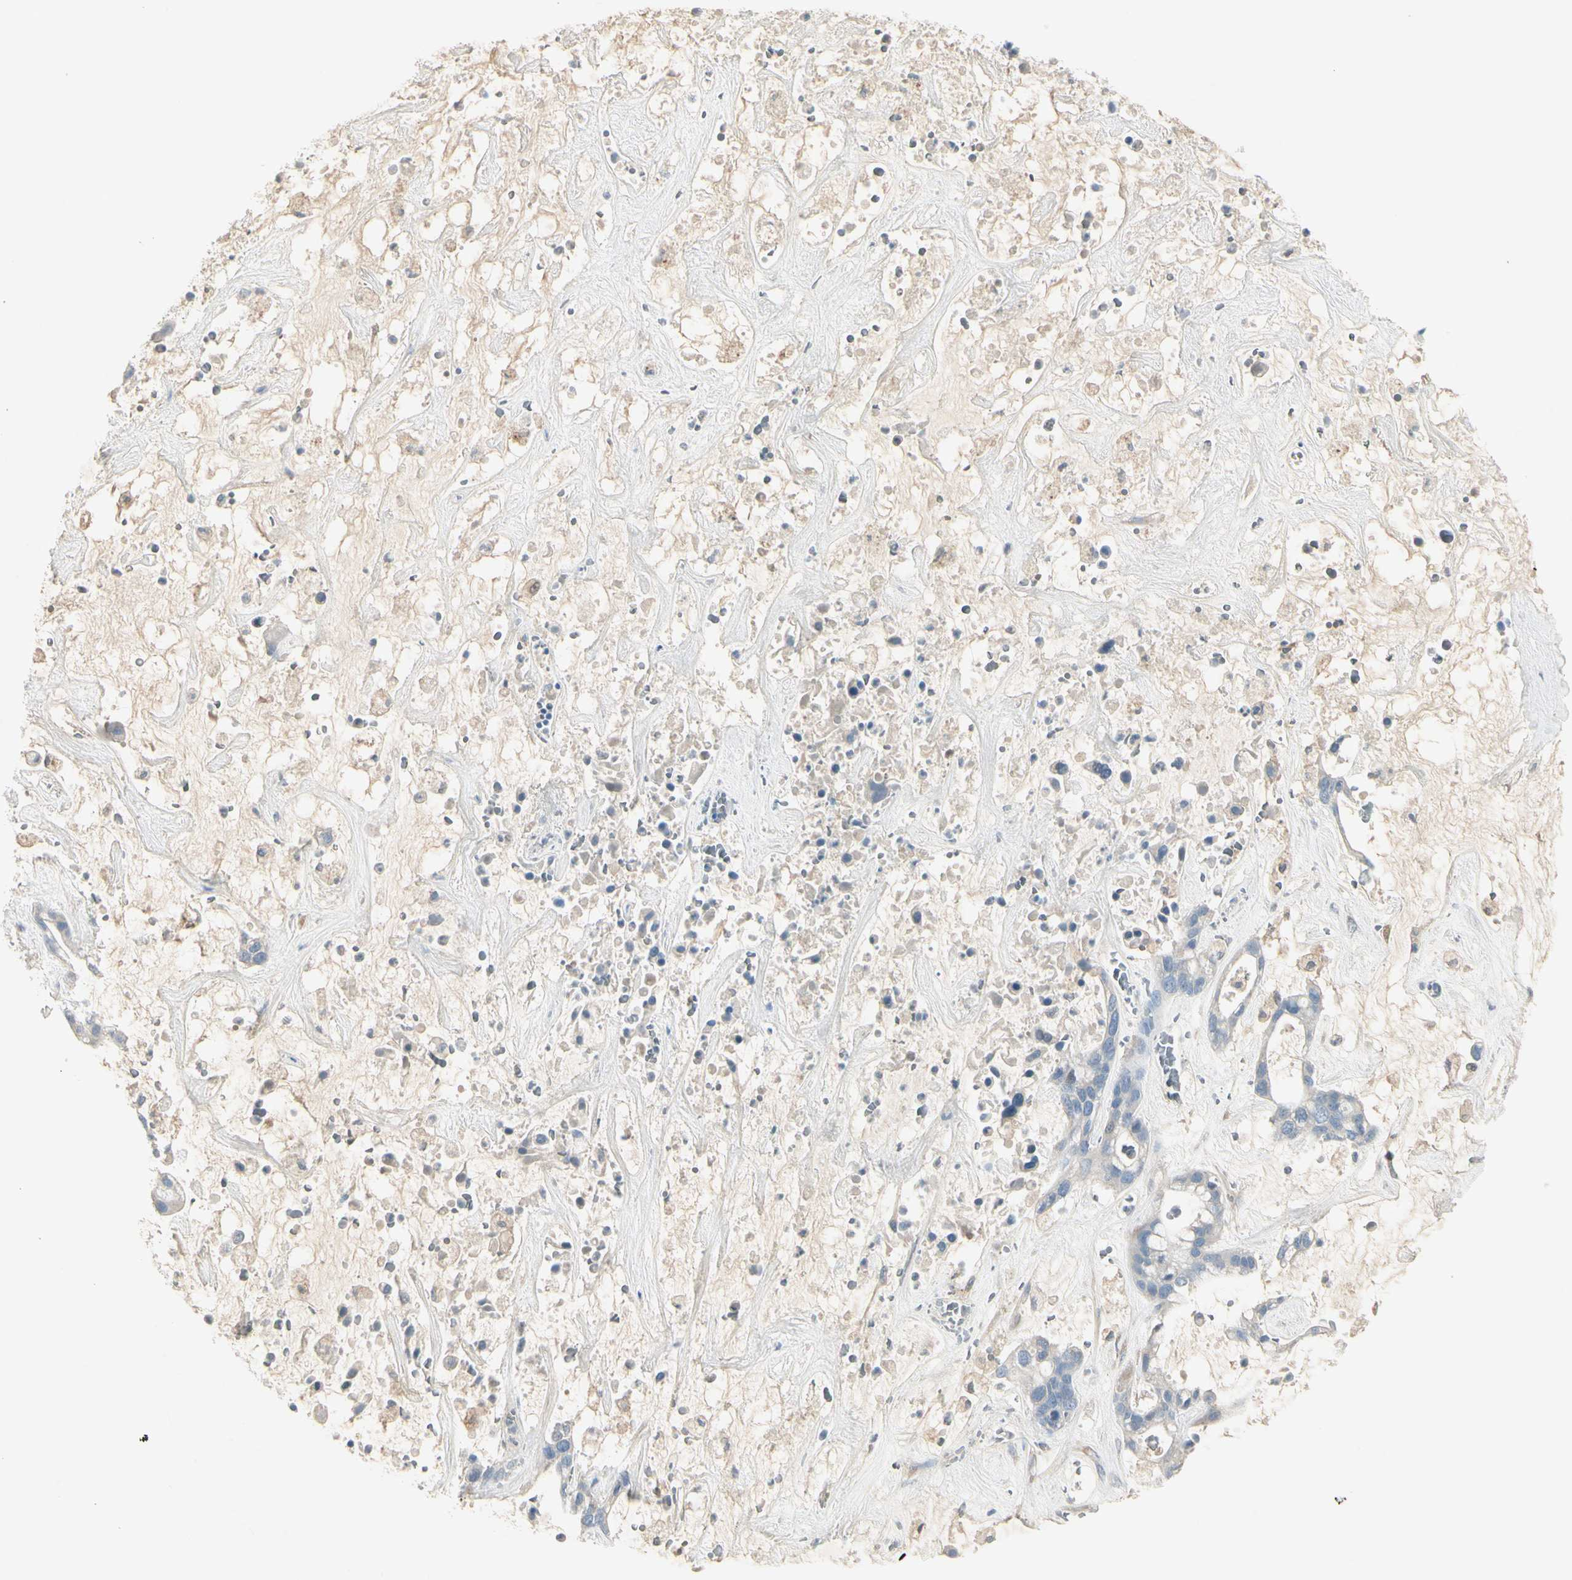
{"staining": {"intensity": "negative", "quantity": "none", "location": "none"}, "tissue": "liver cancer", "cell_type": "Tumor cells", "image_type": "cancer", "snomed": [{"axis": "morphology", "description": "Cholangiocarcinoma"}, {"axis": "topography", "description": "Liver"}], "caption": "DAB (3,3'-diaminobenzidine) immunohistochemical staining of liver cancer shows no significant expression in tumor cells.", "gene": "MAPRE3", "patient": {"sex": "female", "age": 65}}